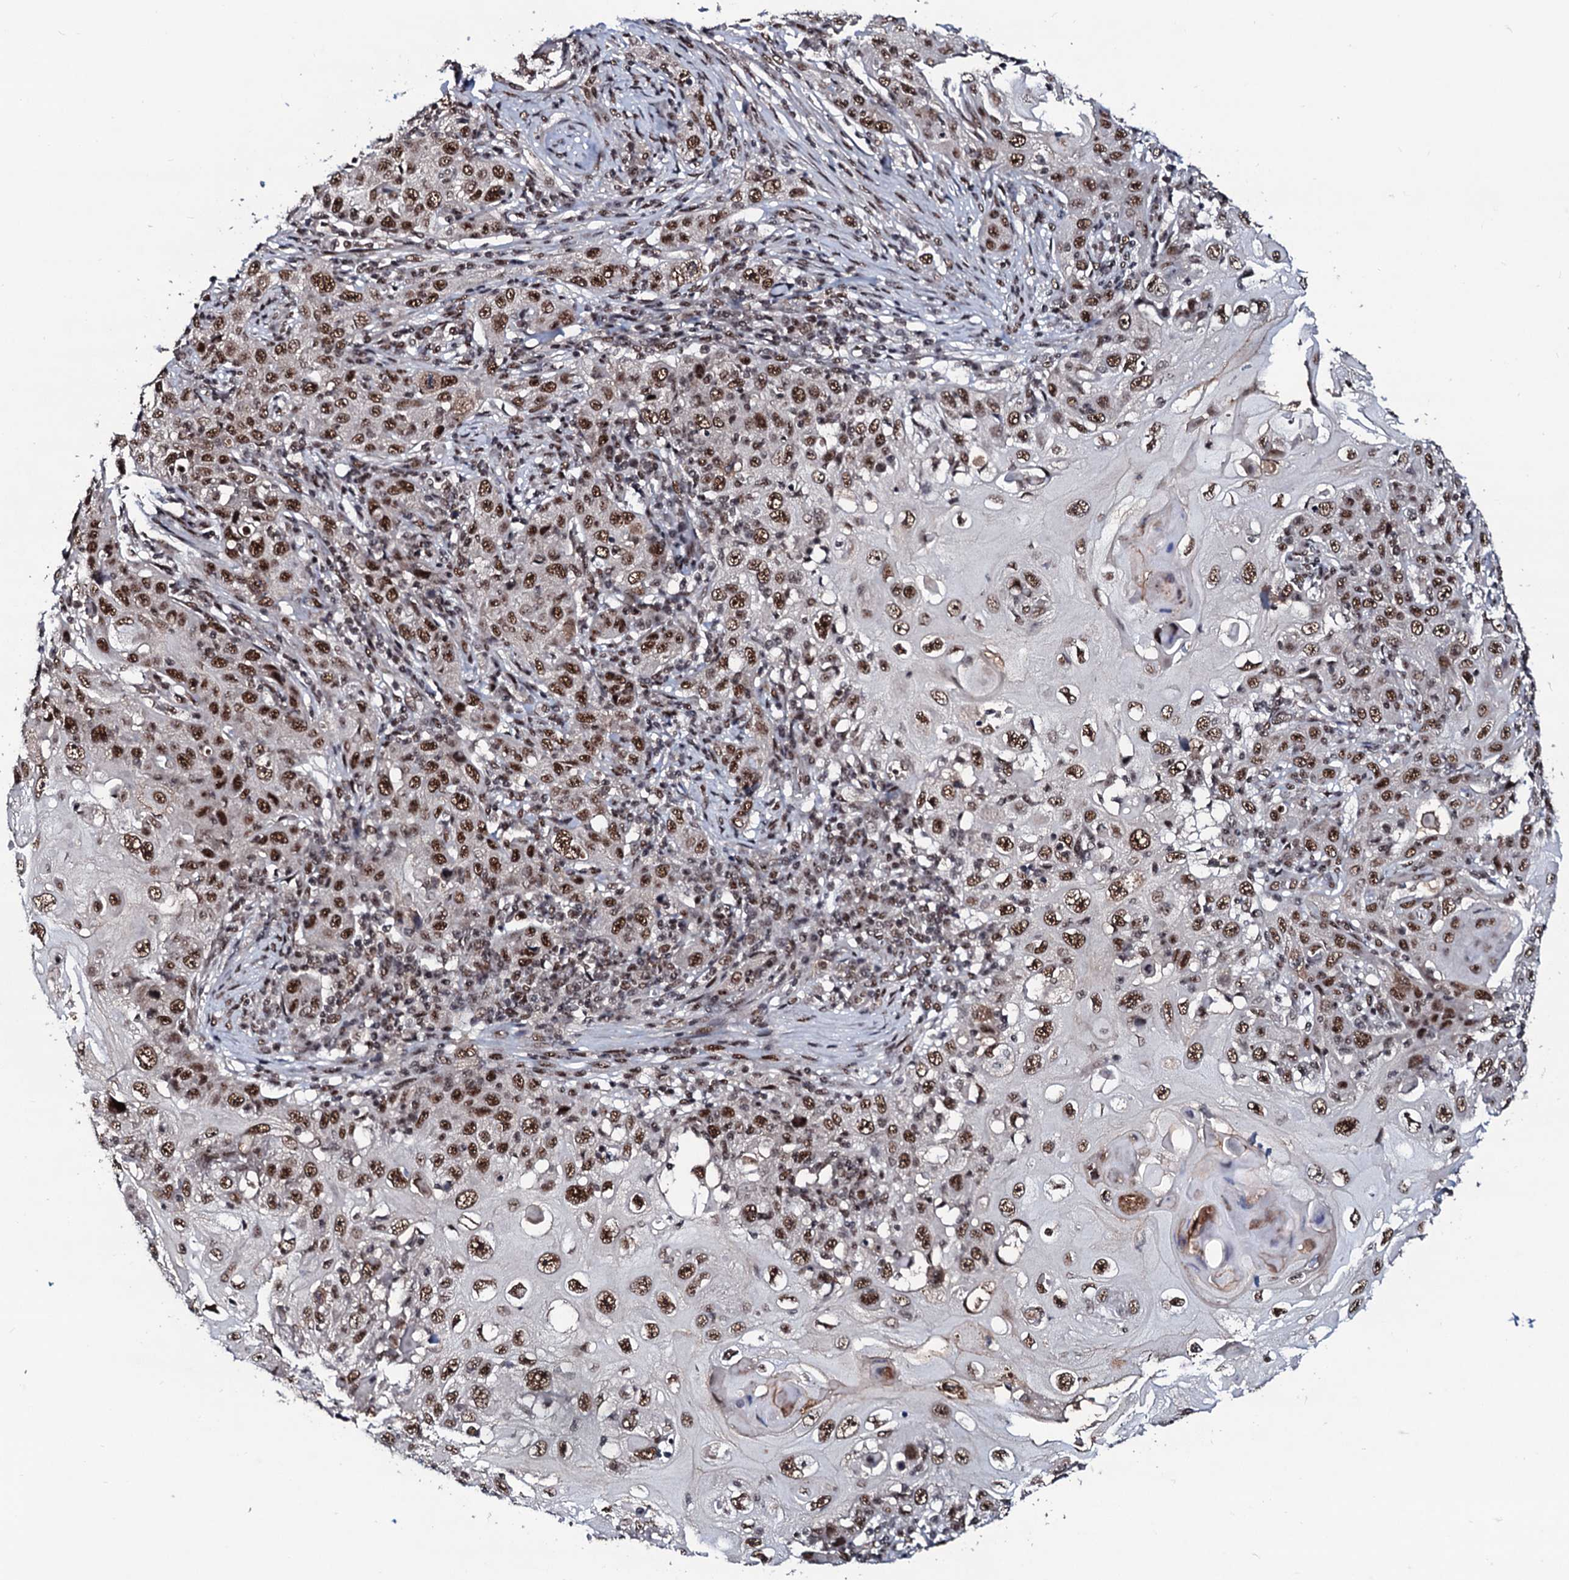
{"staining": {"intensity": "moderate", "quantity": ">75%", "location": "nuclear"}, "tissue": "skin cancer", "cell_type": "Tumor cells", "image_type": "cancer", "snomed": [{"axis": "morphology", "description": "Squamous cell carcinoma, NOS"}, {"axis": "topography", "description": "Skin"}], "caption": "Protein expression analysis of human skin squamous cell carcinoma reveals moderate nuclear staining in about >75% of tumor cells. (DAB (3,3'-diaminobenzidine) IHC, brown staining for protein, blue staining for nuclei).", "gene": "PRPF18", "patient": {"sex": "female", "age": 88}}